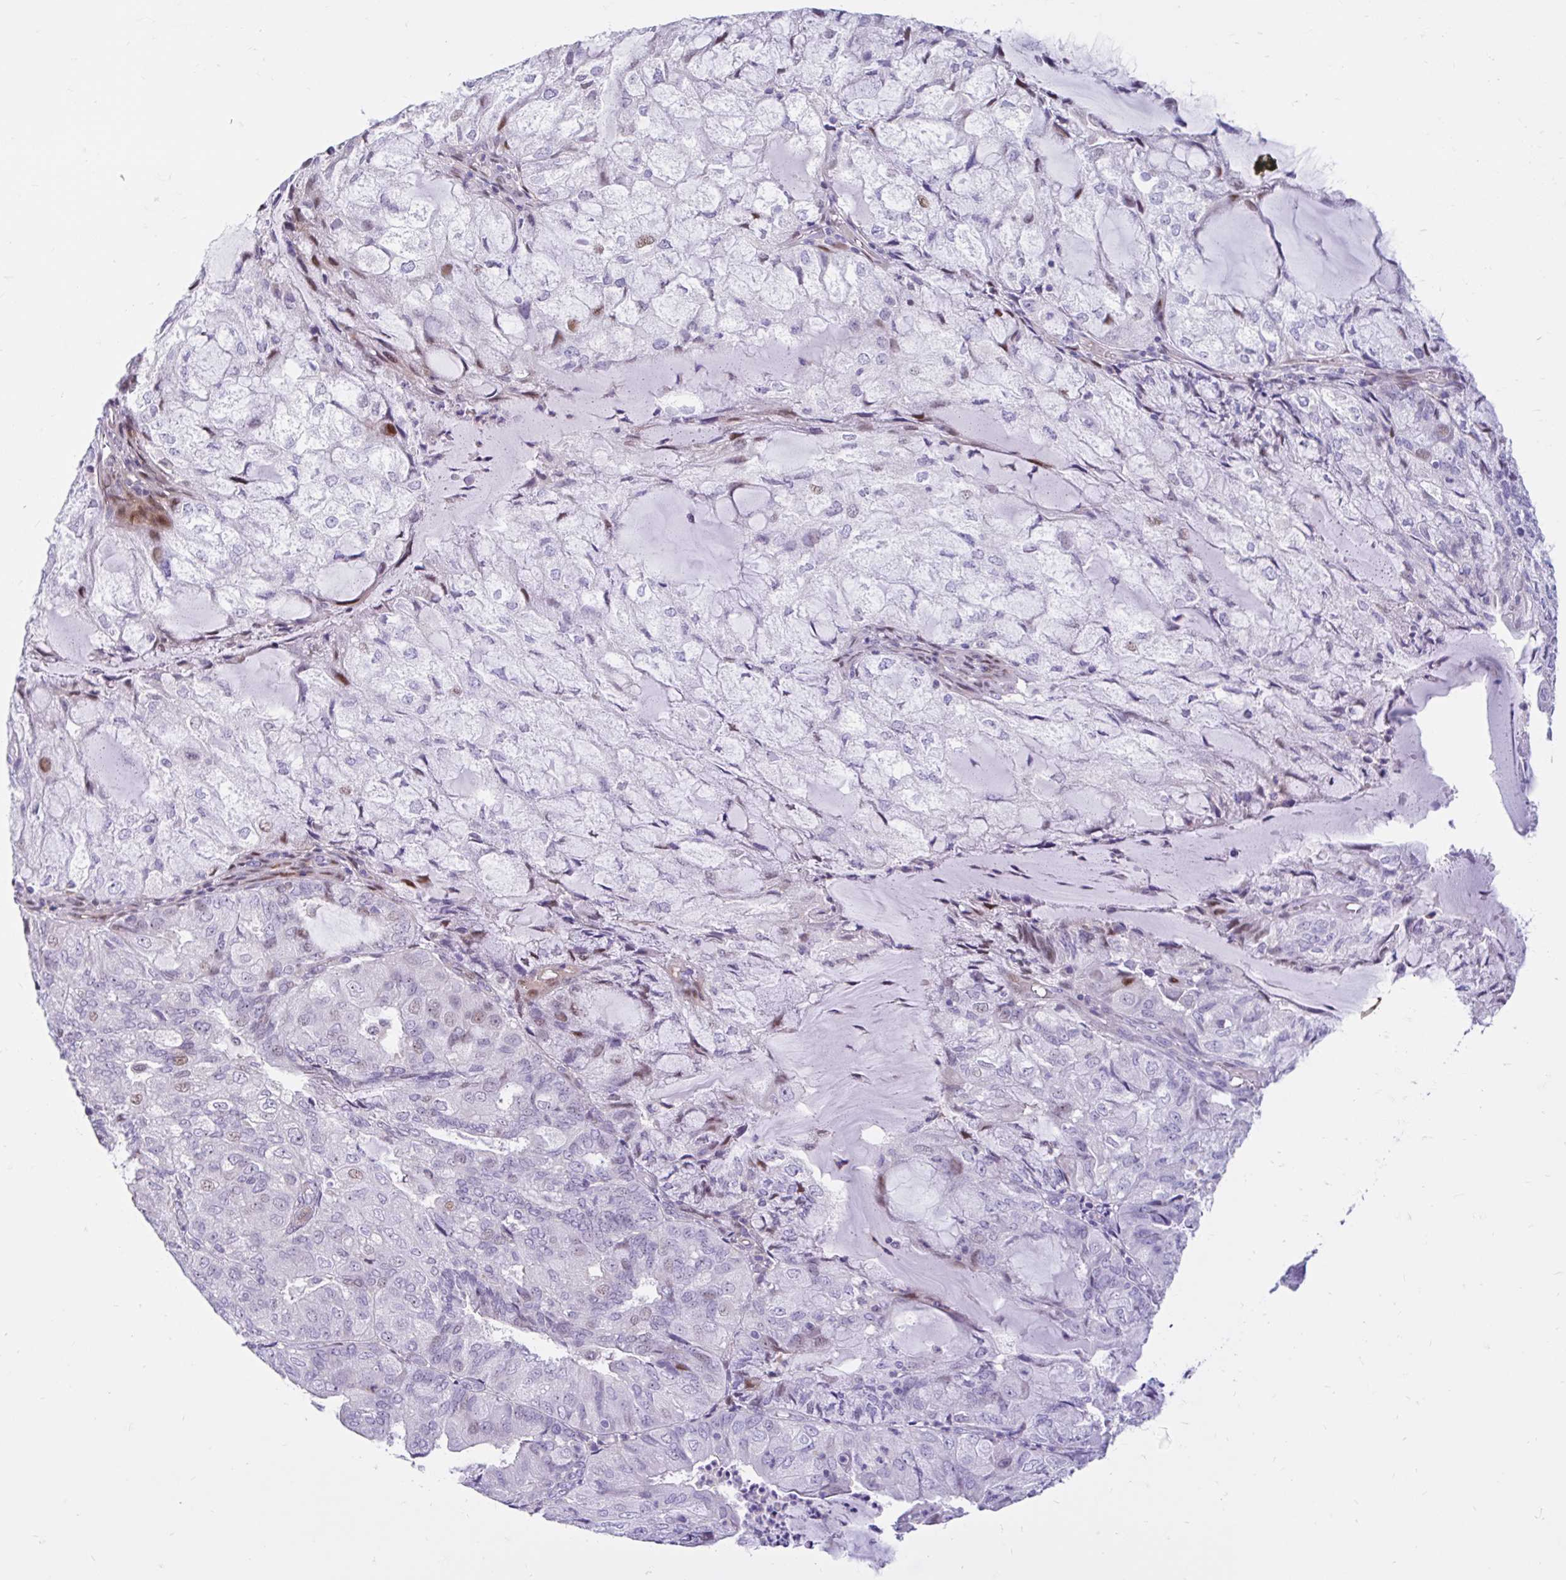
{"staining": {"intensity": "moderate", "quantity": "<25%", "location": "nuclear"}, "tissue": "endometrial cancer", "cell_type": "Tumor cells", "image_type": "cancer", "snomed": [{"axis": "morphology", "description": "Adenocarcinoma, NOS"}, {"axis": "topography", "description": "Endometrium"}], "caption": "Immunohistochemical staining of human endometrial adenocarcinoma shows low levels of moderate nuclear staining in approximately <25% of tumor cells.", "gene": "NHLH2", "patient": {"sex": "female", "age": 81}}